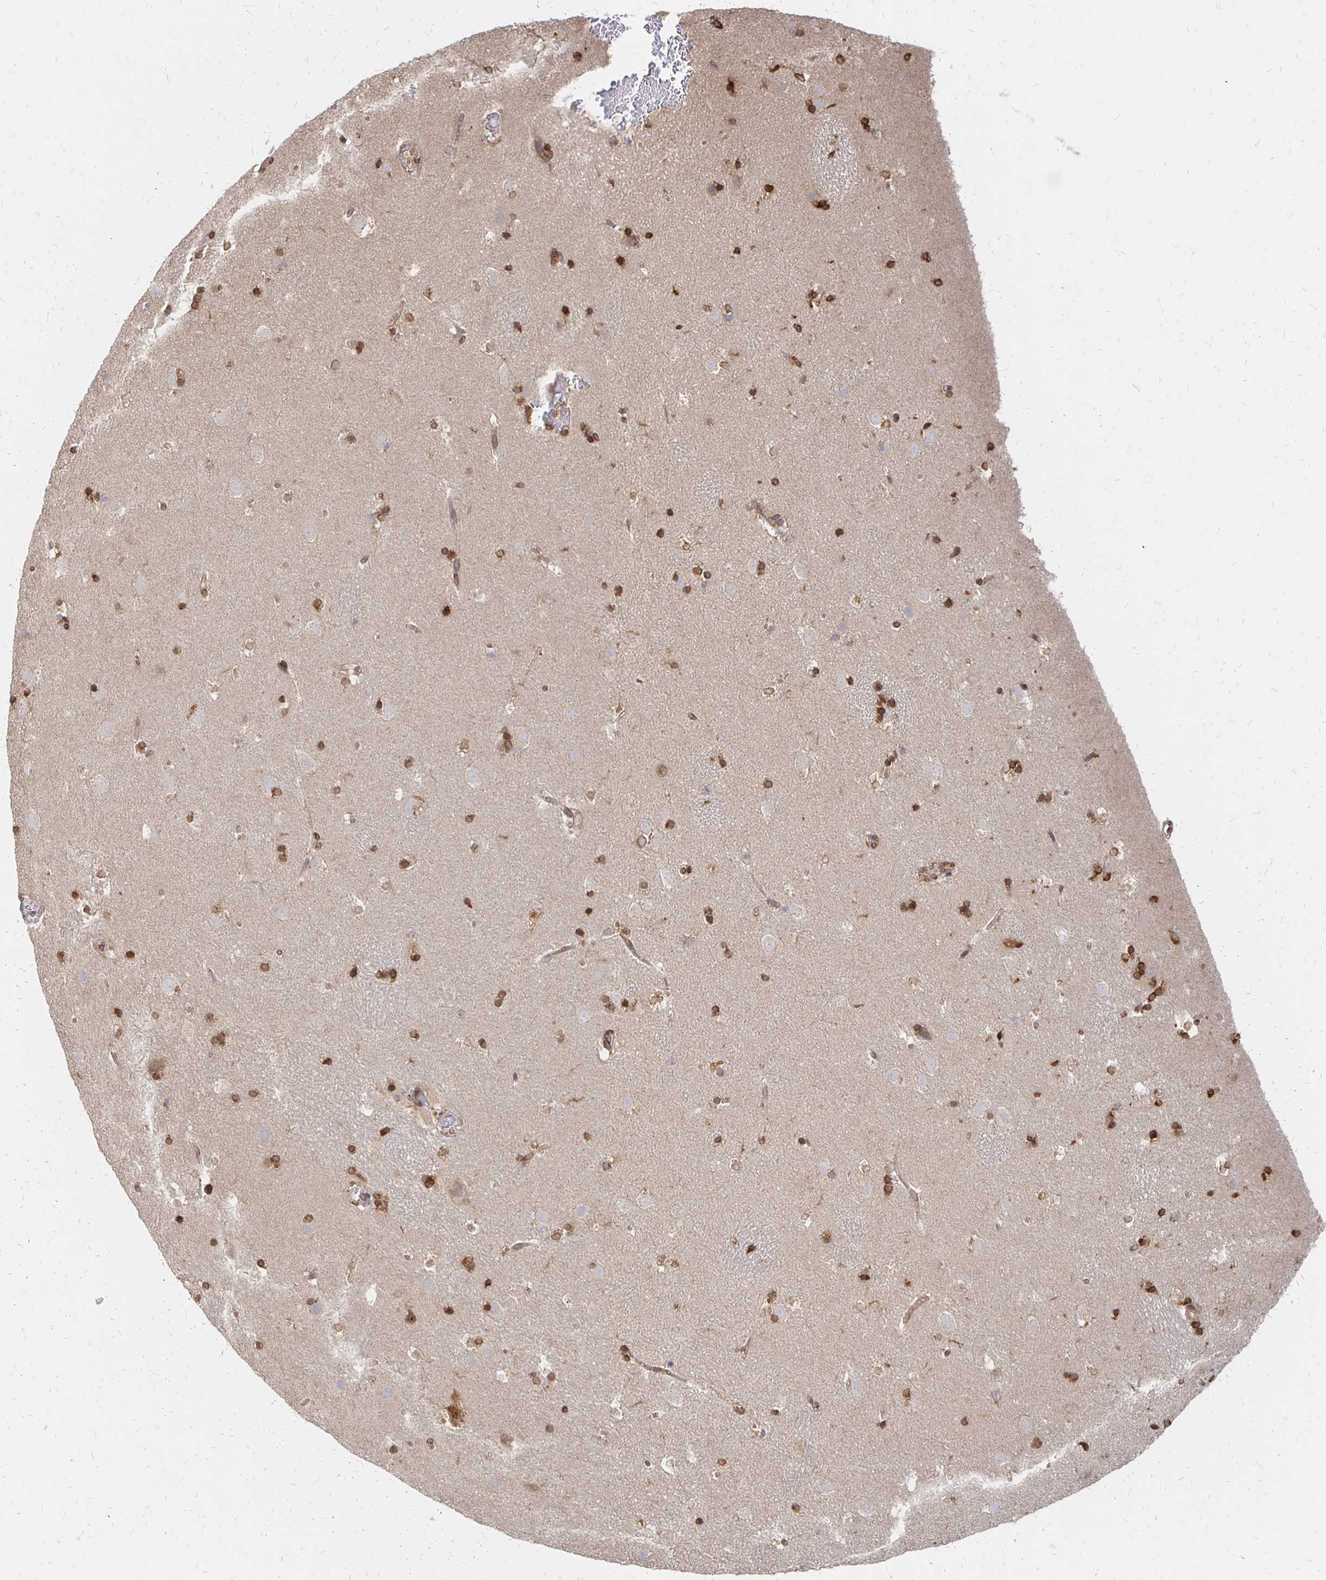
{"staining": {"intensity": "strong", "quantity": ">75%", "location": "cytoplasmic/membranous,nuclear"}, "tissue": "caudate", "cell_type": "Glial cells", "image_type": "normal", "snomed": [{"axis": "morphology", "description": "Normal tissue, NOS"}, {"axis": "topography", "description": "Lateral ventricle wall"}], "caption": "Brown immunohistochemical staining in normal human caudate exhibits strong cytoplasmic/membranous,nuclear expression in about >75% of glial cells.", "gene": "PELI3", "patient": {"sex": "male", "age": 37}}